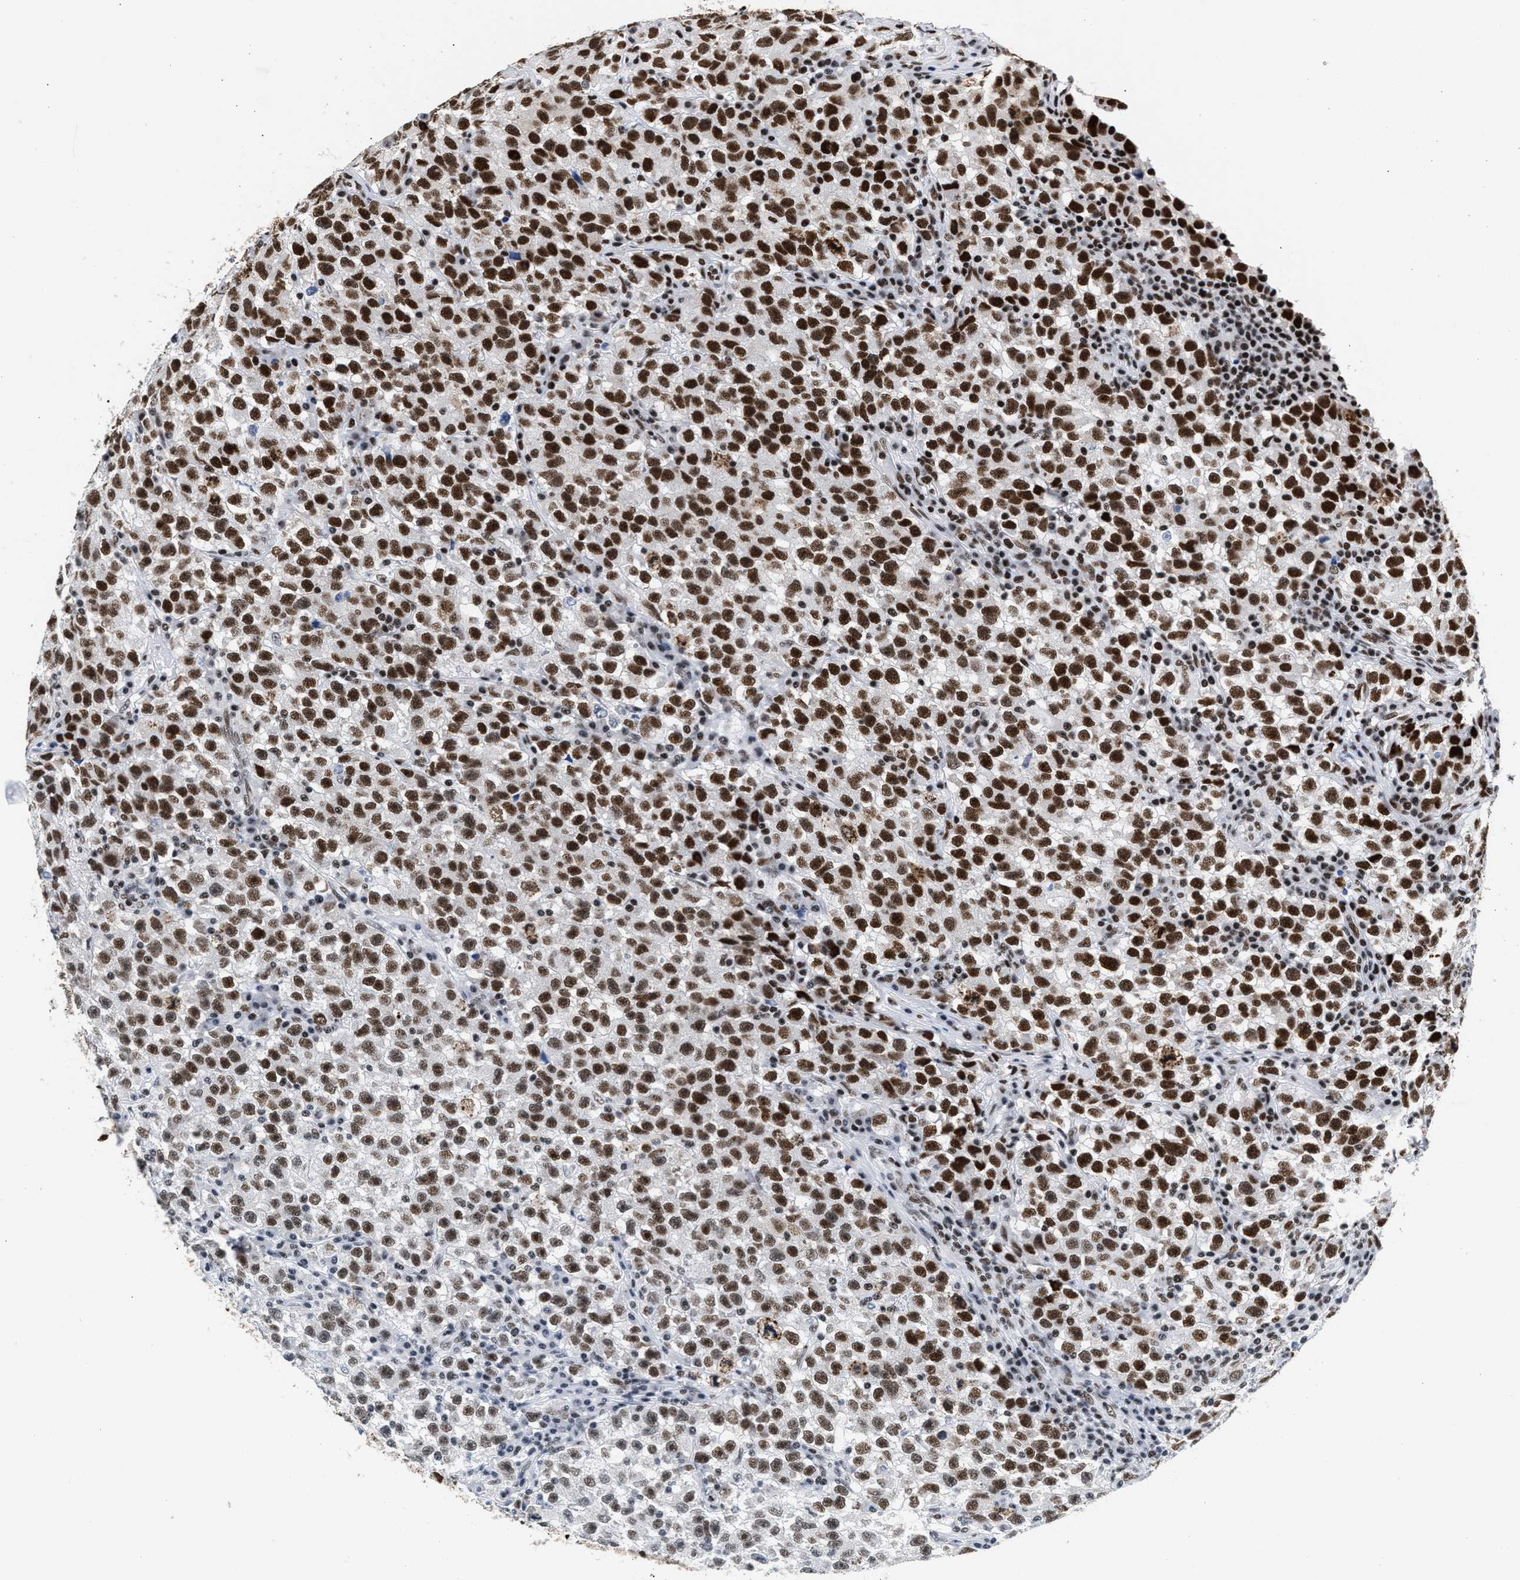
{"staining": {"intensity": "strong", "quantity": ">75%", "location": "nuclear"}, "tissue": "testis cancer", "cell_type": "Tumor cells", "image_type": "cancer", "snomed": [{"axis": "morphology", "description": "Seminoma, NOS"}, {"axis": "topography", "description": "Testis"}], "caption": "Immunohistochemical staining of testis seminoma shows high levels of strong nuclear protein expression in about >75% of tumor cells.", "gene": "RAD21", "patient": {"sex": "male", "age": 22}}